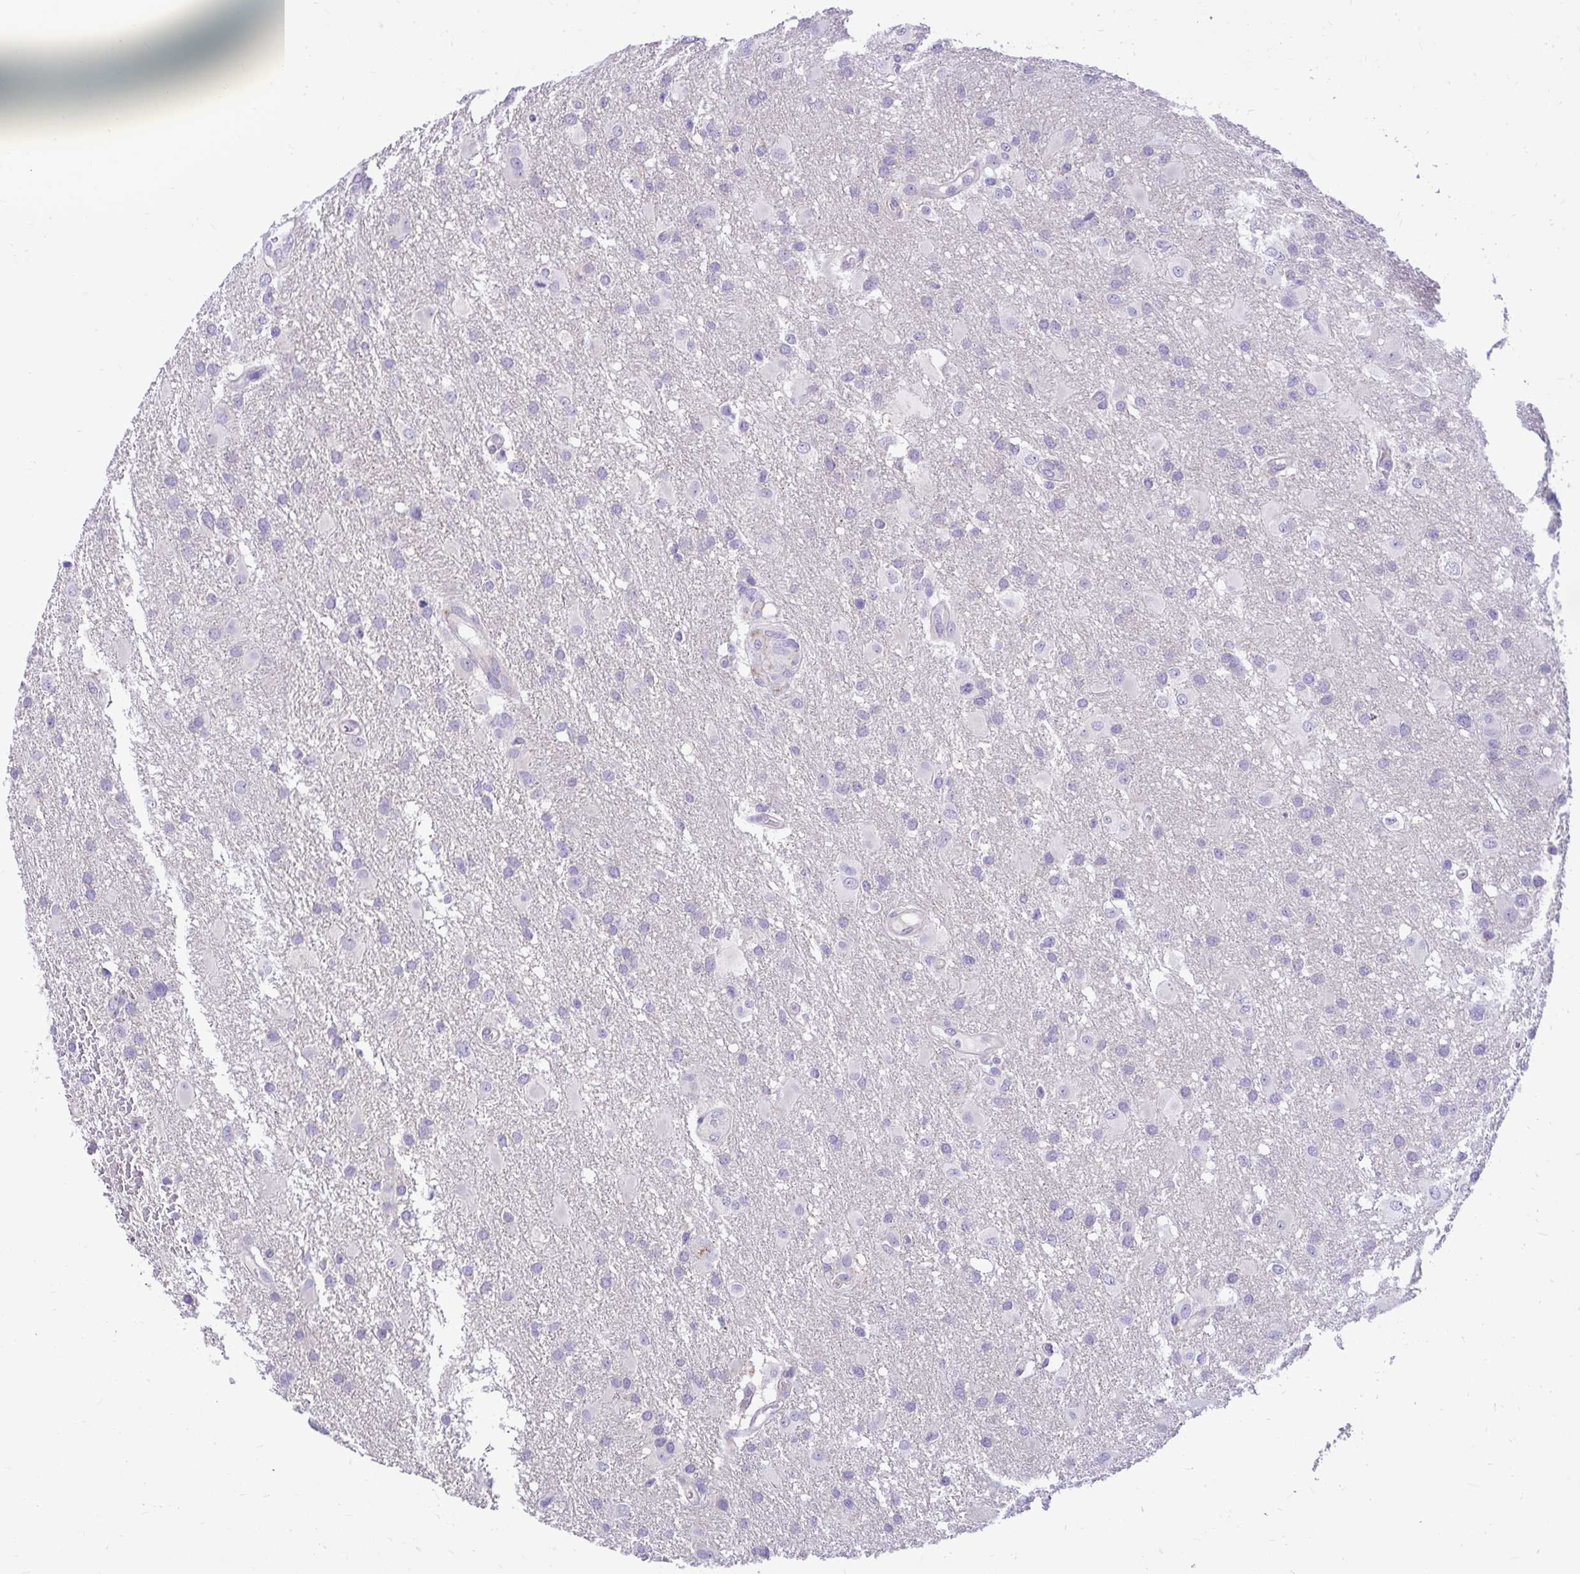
{"staining": {"intensity": "negative", "quantity": "none", "location": "none"}, "tissue": "glioma", "cell_type": "Tumor cells", "image_type": "cancer", "snomed": [{"axis": "morphology", "description": "Glioma, malignant, High grade"}, {"axis": "topography", "description": "Brain"}], "caption": "DAB (3,3'-diaminobenzidine) immunohistochemical staining of human high-grade glioma (malignant) shows no significant staining in tumor cells. (Immunohistochemistry, brightfield microscopy, high magnification).", "gene": "PKN3", "patient": {"sex": "male", "age": 53}}